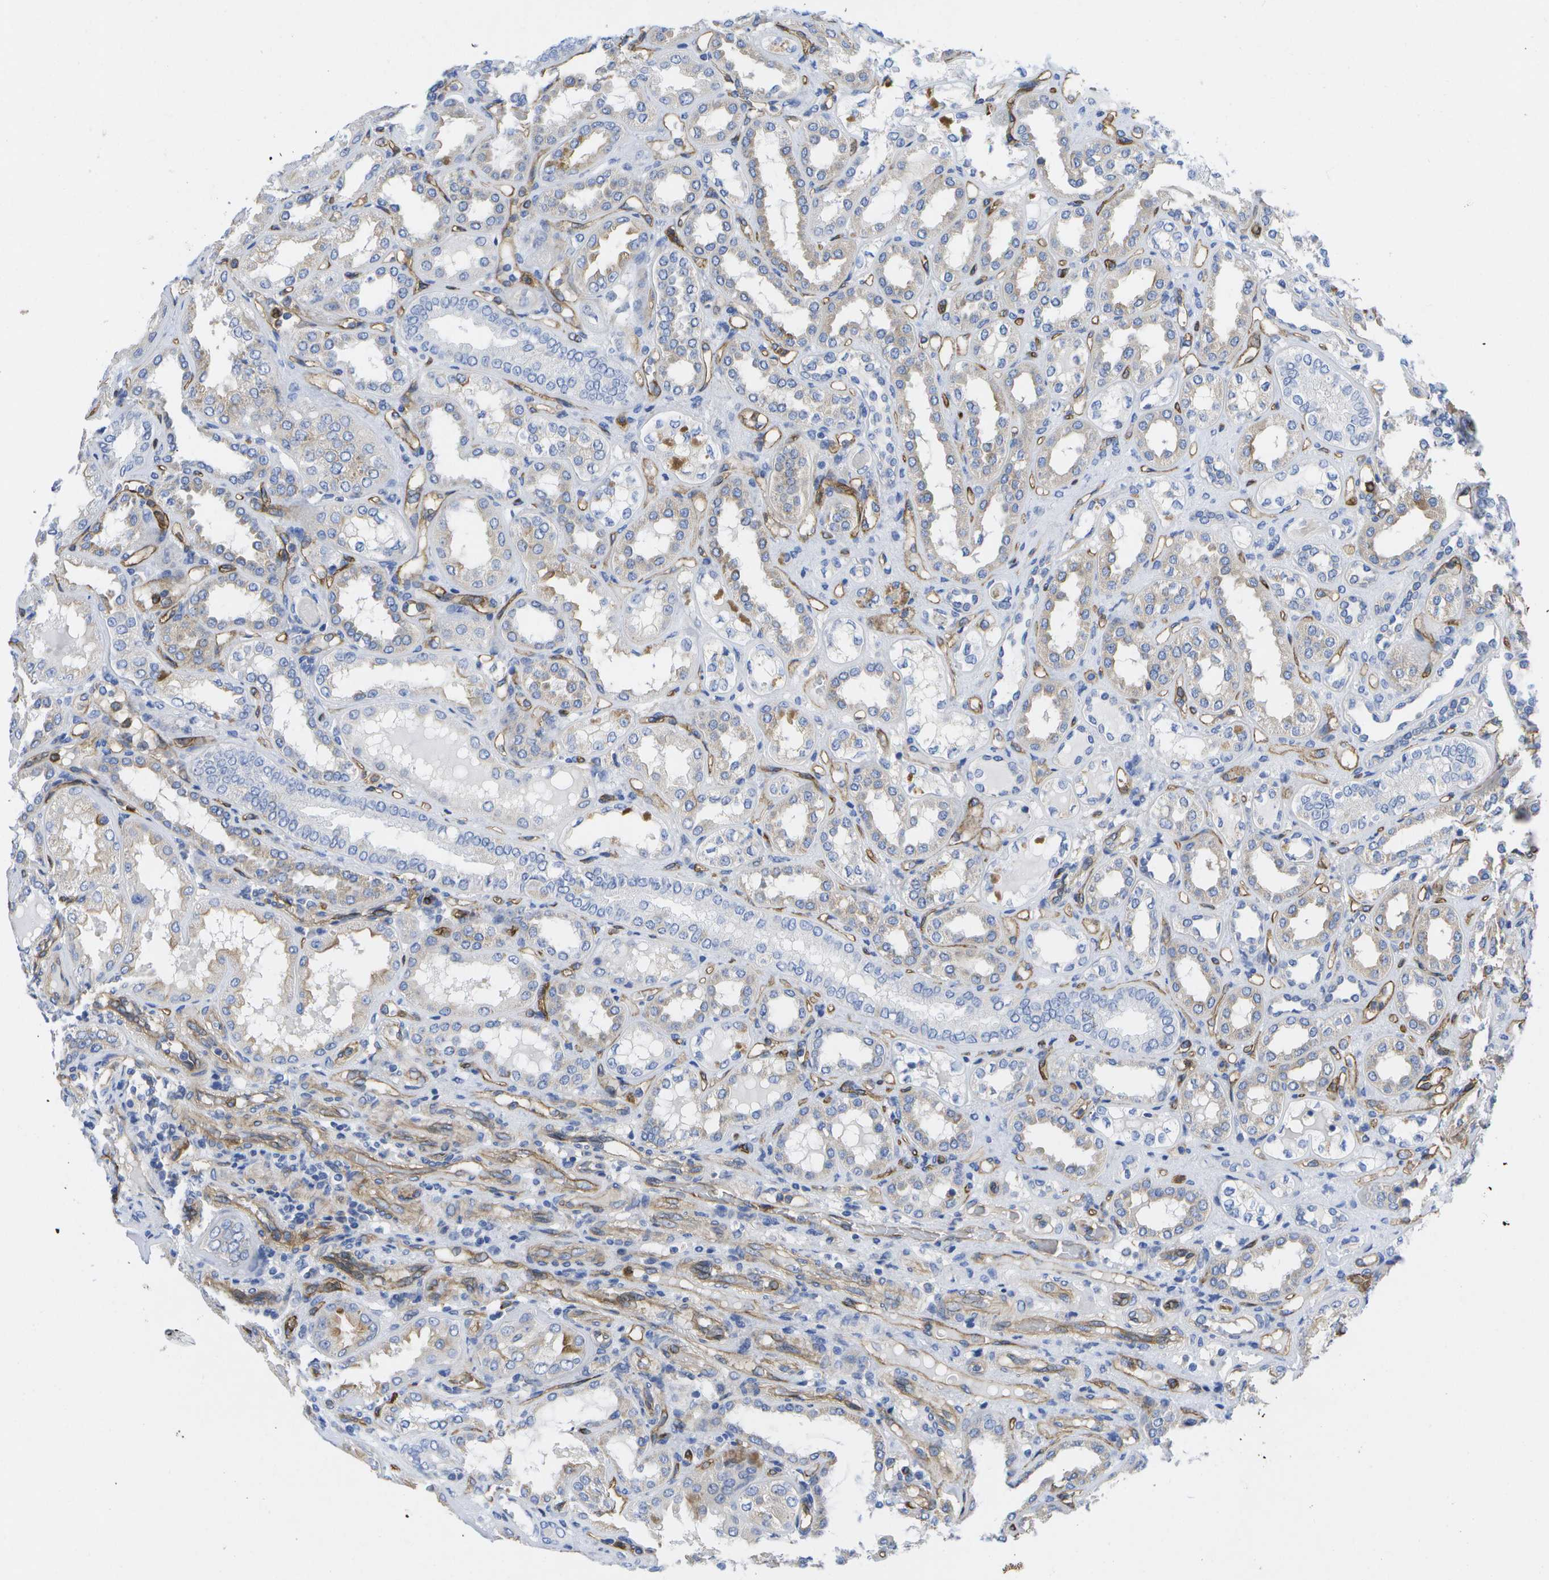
{"staining": {"intensity": "strong", "quantity": "25%-75%", "location": "cytoplasmic/membranous"}, "tissue": "kidney", "cell_type": "Cells in glomeruli", "image_type": "normal", "snomed": [{"axis": "morphology", "description": "Normal tissue, NOS"}, {"axis": "topography", "description": "Kidney"}], "caption": "Strong cytoplasmic/membranous staining is appreciated in approximately 25%-75% of cells in glomeruli in normal kidney.", "gene": "DYSF", "patient": {"sex": "female", "age": 56}}